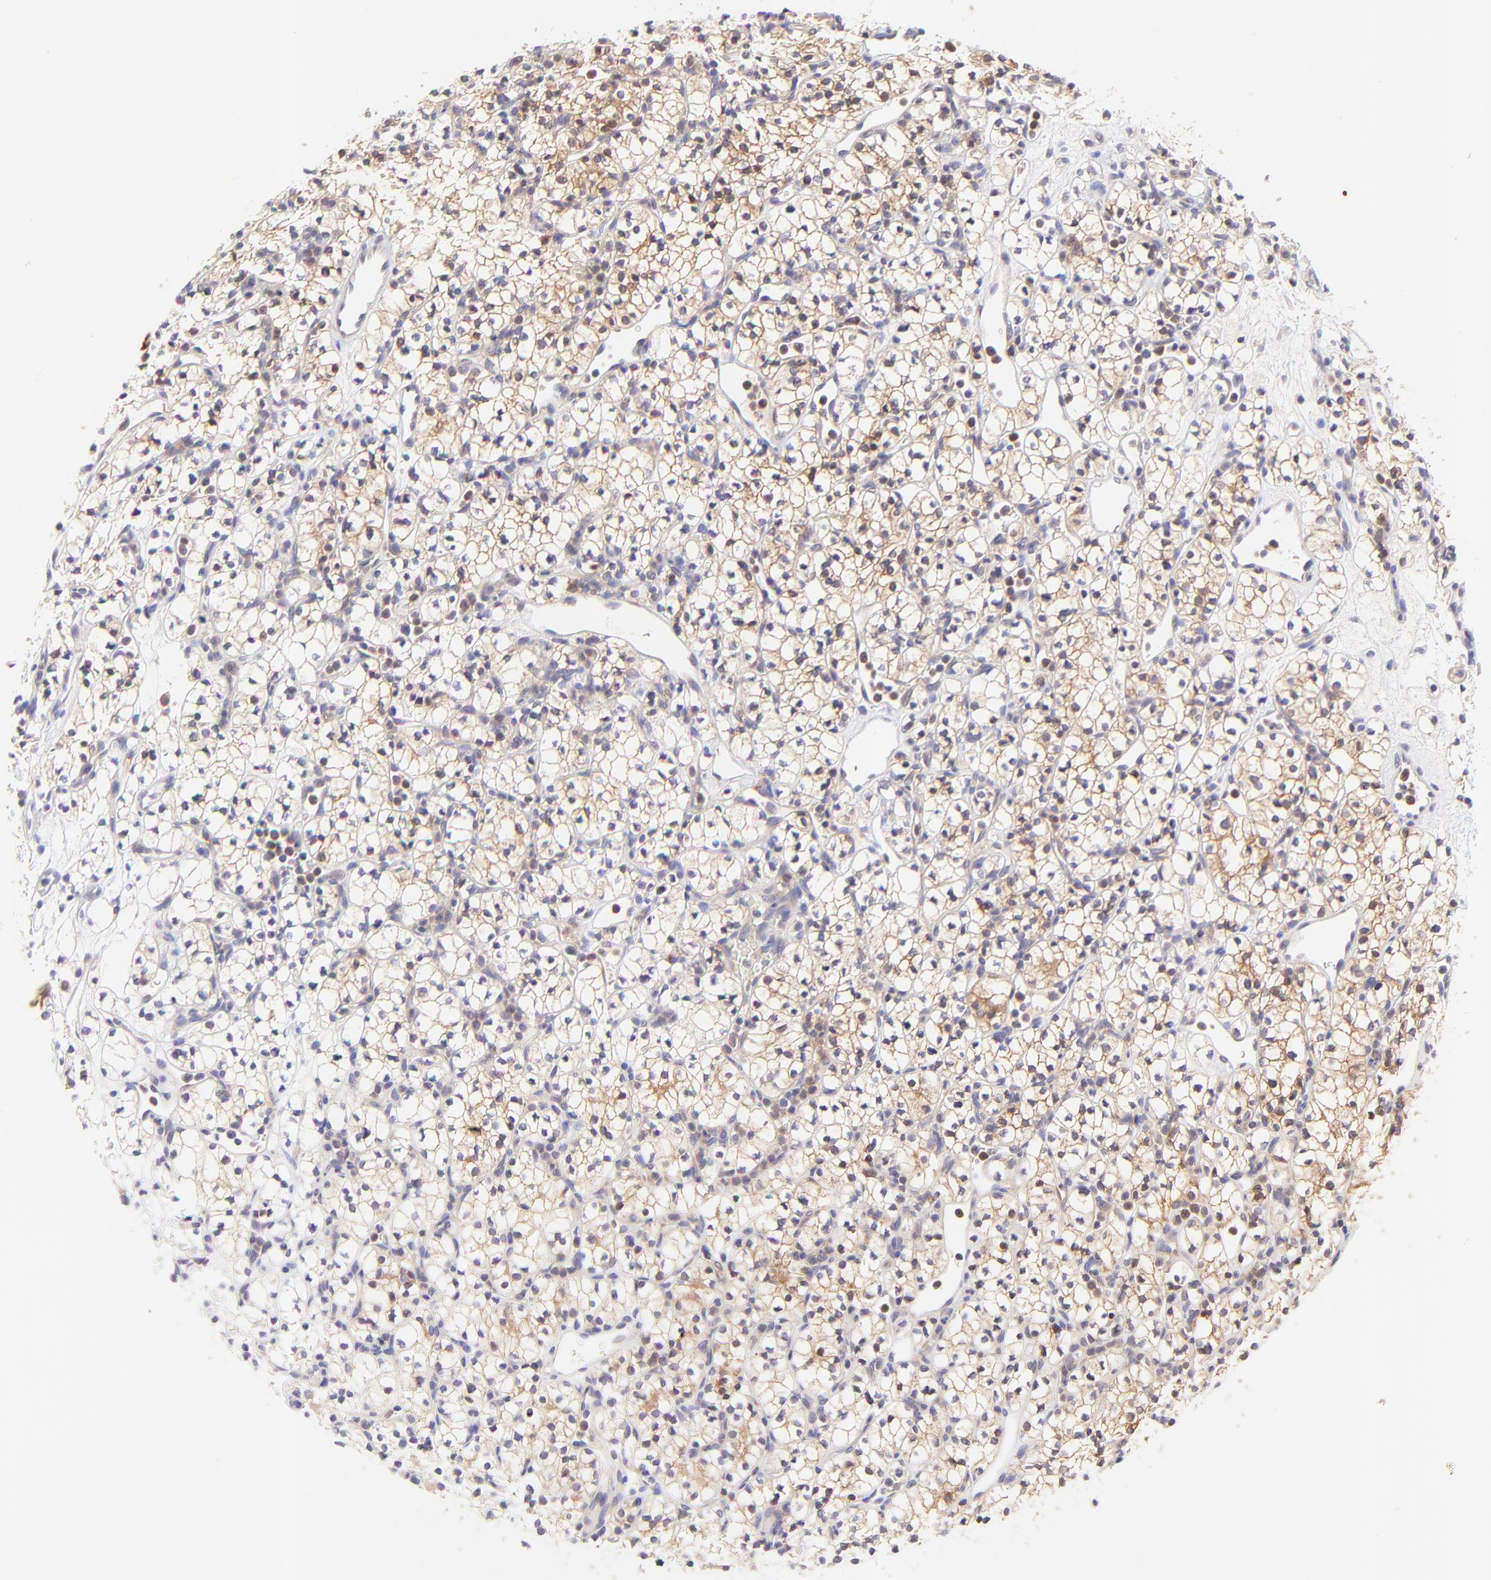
{"staining": {"intensity": "moderate", "quantity": ">75%", "location": "cytoplasmic/membranous"}, "tissue": "renal cancer", "cell_type": "Tumor cells", "image_type": "cancer", "snomed": [{"axis": "morphology", "description": "Adenocarcinoma, NOS"}, {"axis": "topography", "description": "Kidney"}], "caption": "Tumor cells exhibit medium levels of moderate cytoplasmic/membranous expression in approximately >75% of cells in human adenocarcinoma (renal).", "gene": "TNRC6B", "patient": {"sex": "male", "age": 59}}